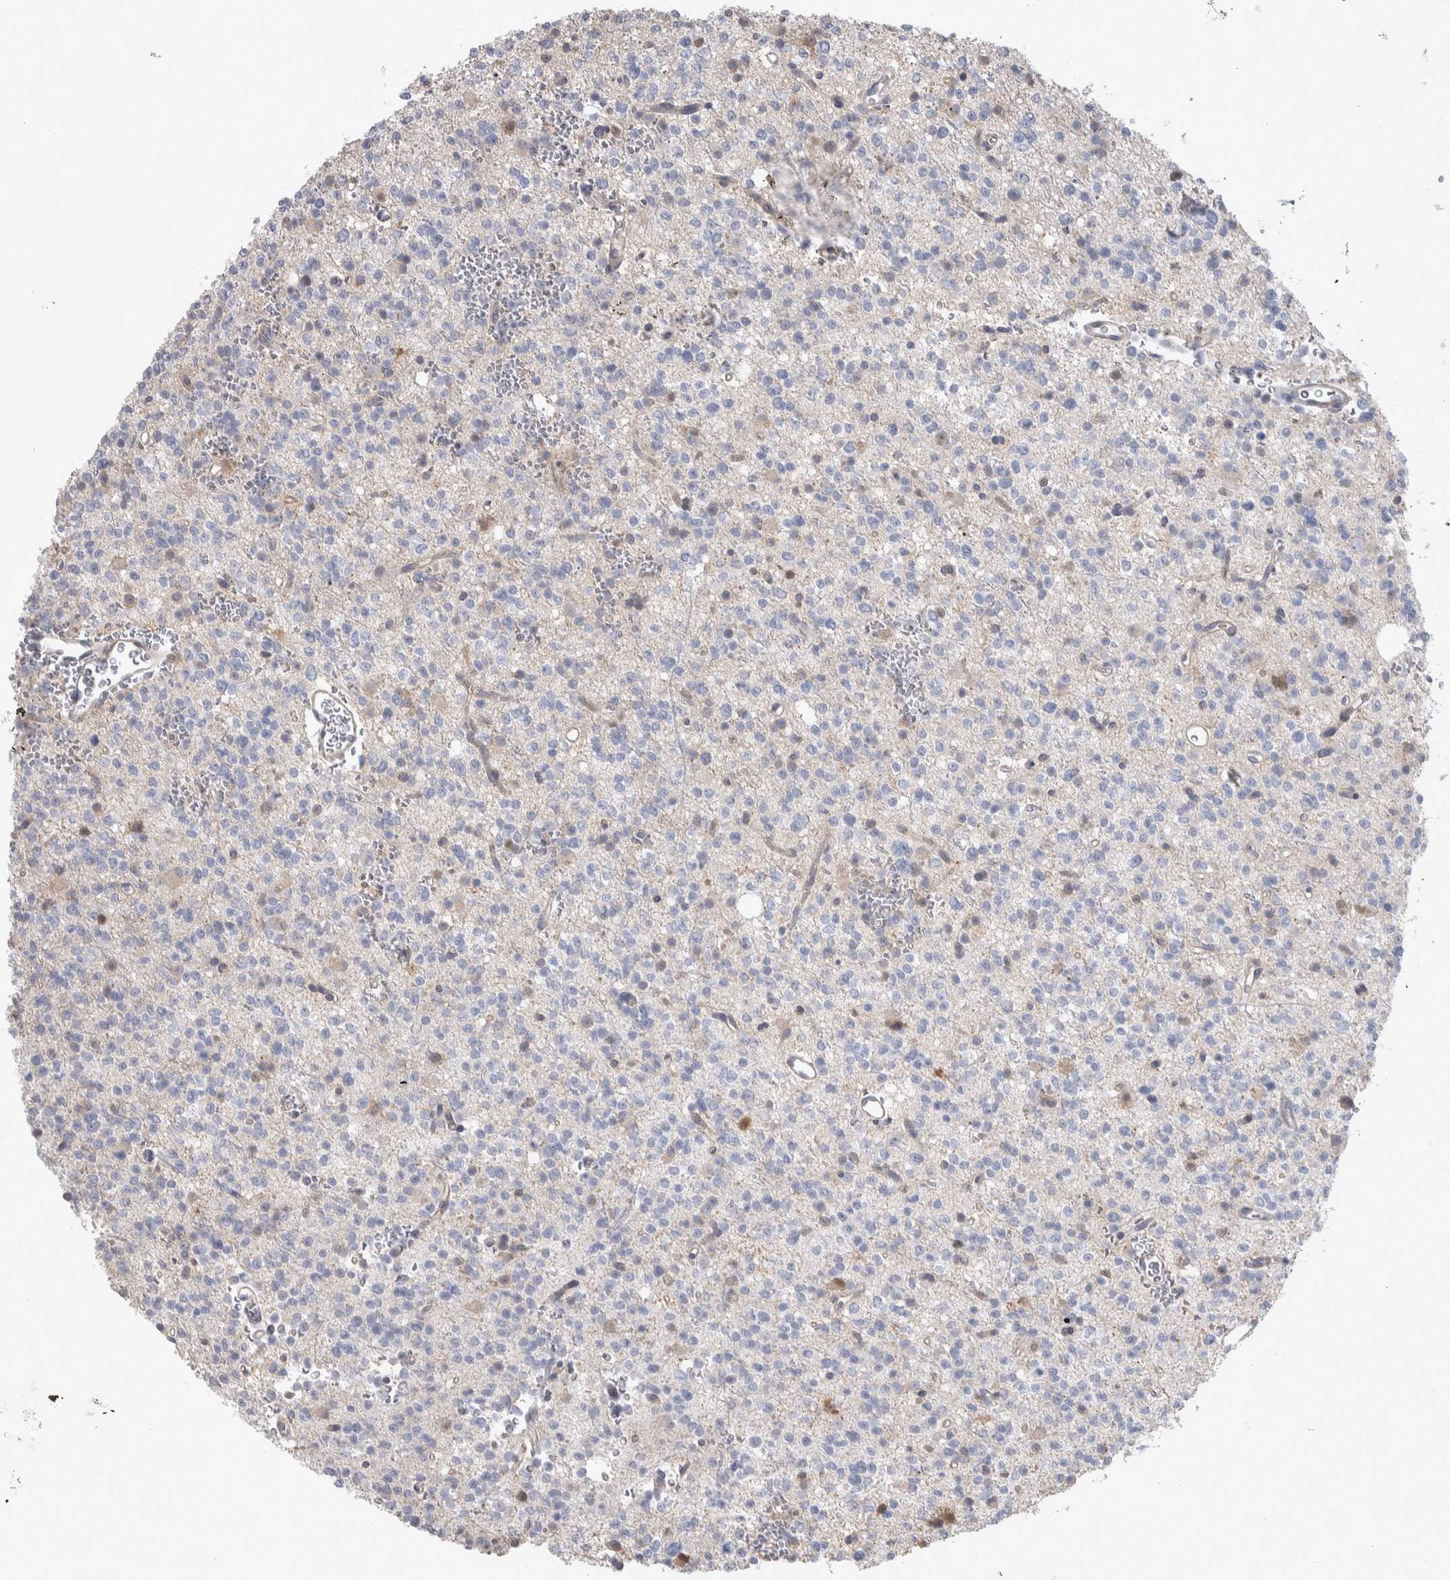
{"staining": {"intensity": "negative", "quantity": "none", "location": "none"}, "tissue": "glioma", "cell_type": "Tumor cells", "image_type": "cancer", "snomed": [{"axis": "morphology", "description": "Glioma, malignant, High grade"}, {"axis": "topography", "description": "Brain"}], "caption": "Immunohistochemical staining of human glioma displays no significant expression in tumor cells.", "gene": "HTATIP2", "patient": {"sex": "female", "age": 62}}